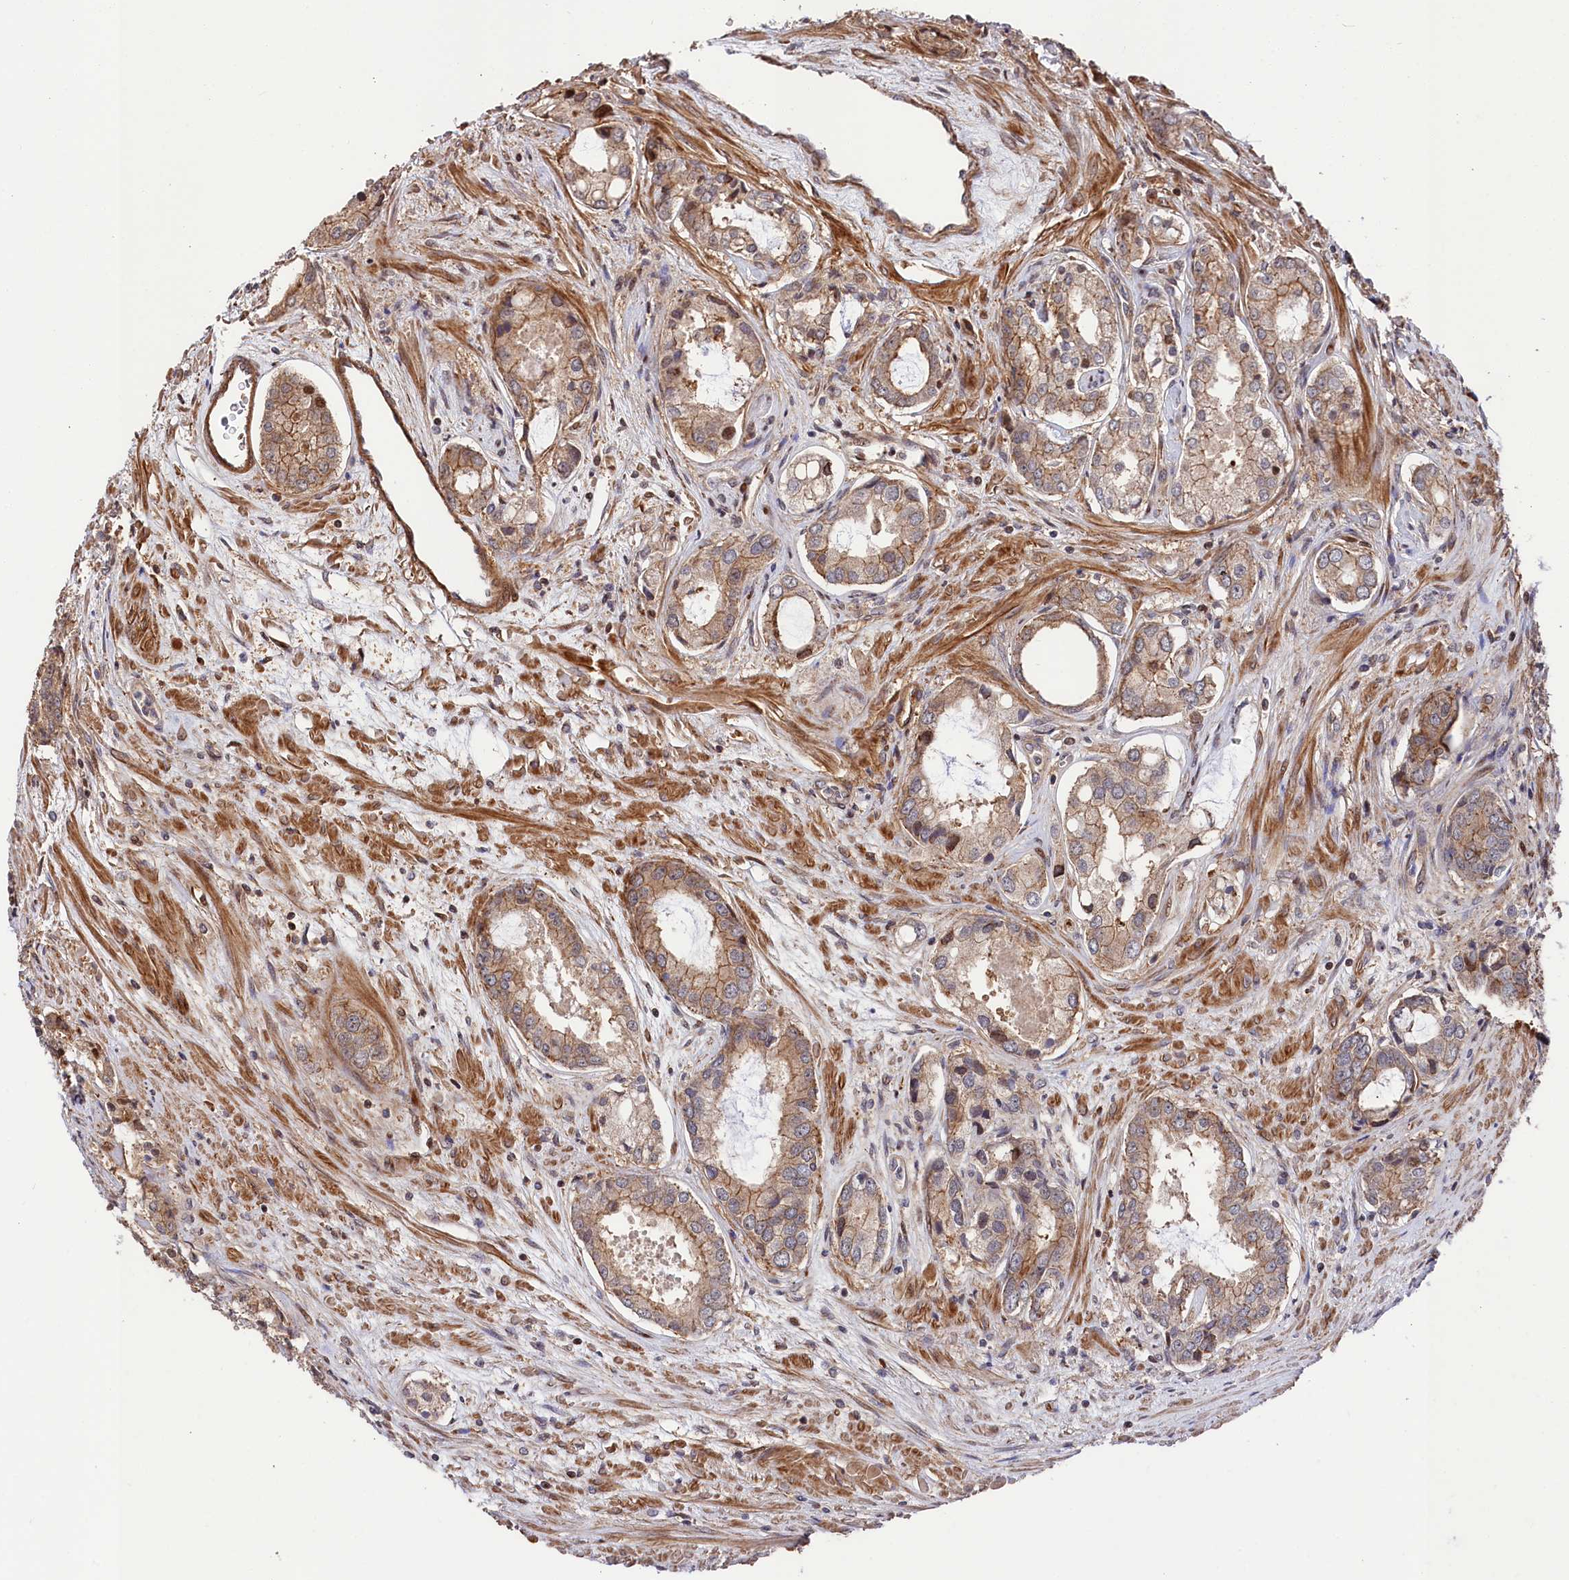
{"staining": {"intensity": "moderate", "quantity": ">75%", "location": "cytoplasmic/membranous"}, "tissue": "prostate cancer", "cell_type": "Tumor cells", "image_type": "cancer", "snomed": [{"axis": "morphology", "description": "Adenocarcinoma, Low grade"}, {"axis": "topography", "description": "Prostate"}], "caption": "Immunohistochemical staining of prostate cancer (low-grade adenocarcinoma) exhibits medium levels of moderate cytoplasmic/membranous expression in approximately >75% of tumor cells.", "gene": "TNKS1BP1", "patient": {"sex": "male", "age": 68}}